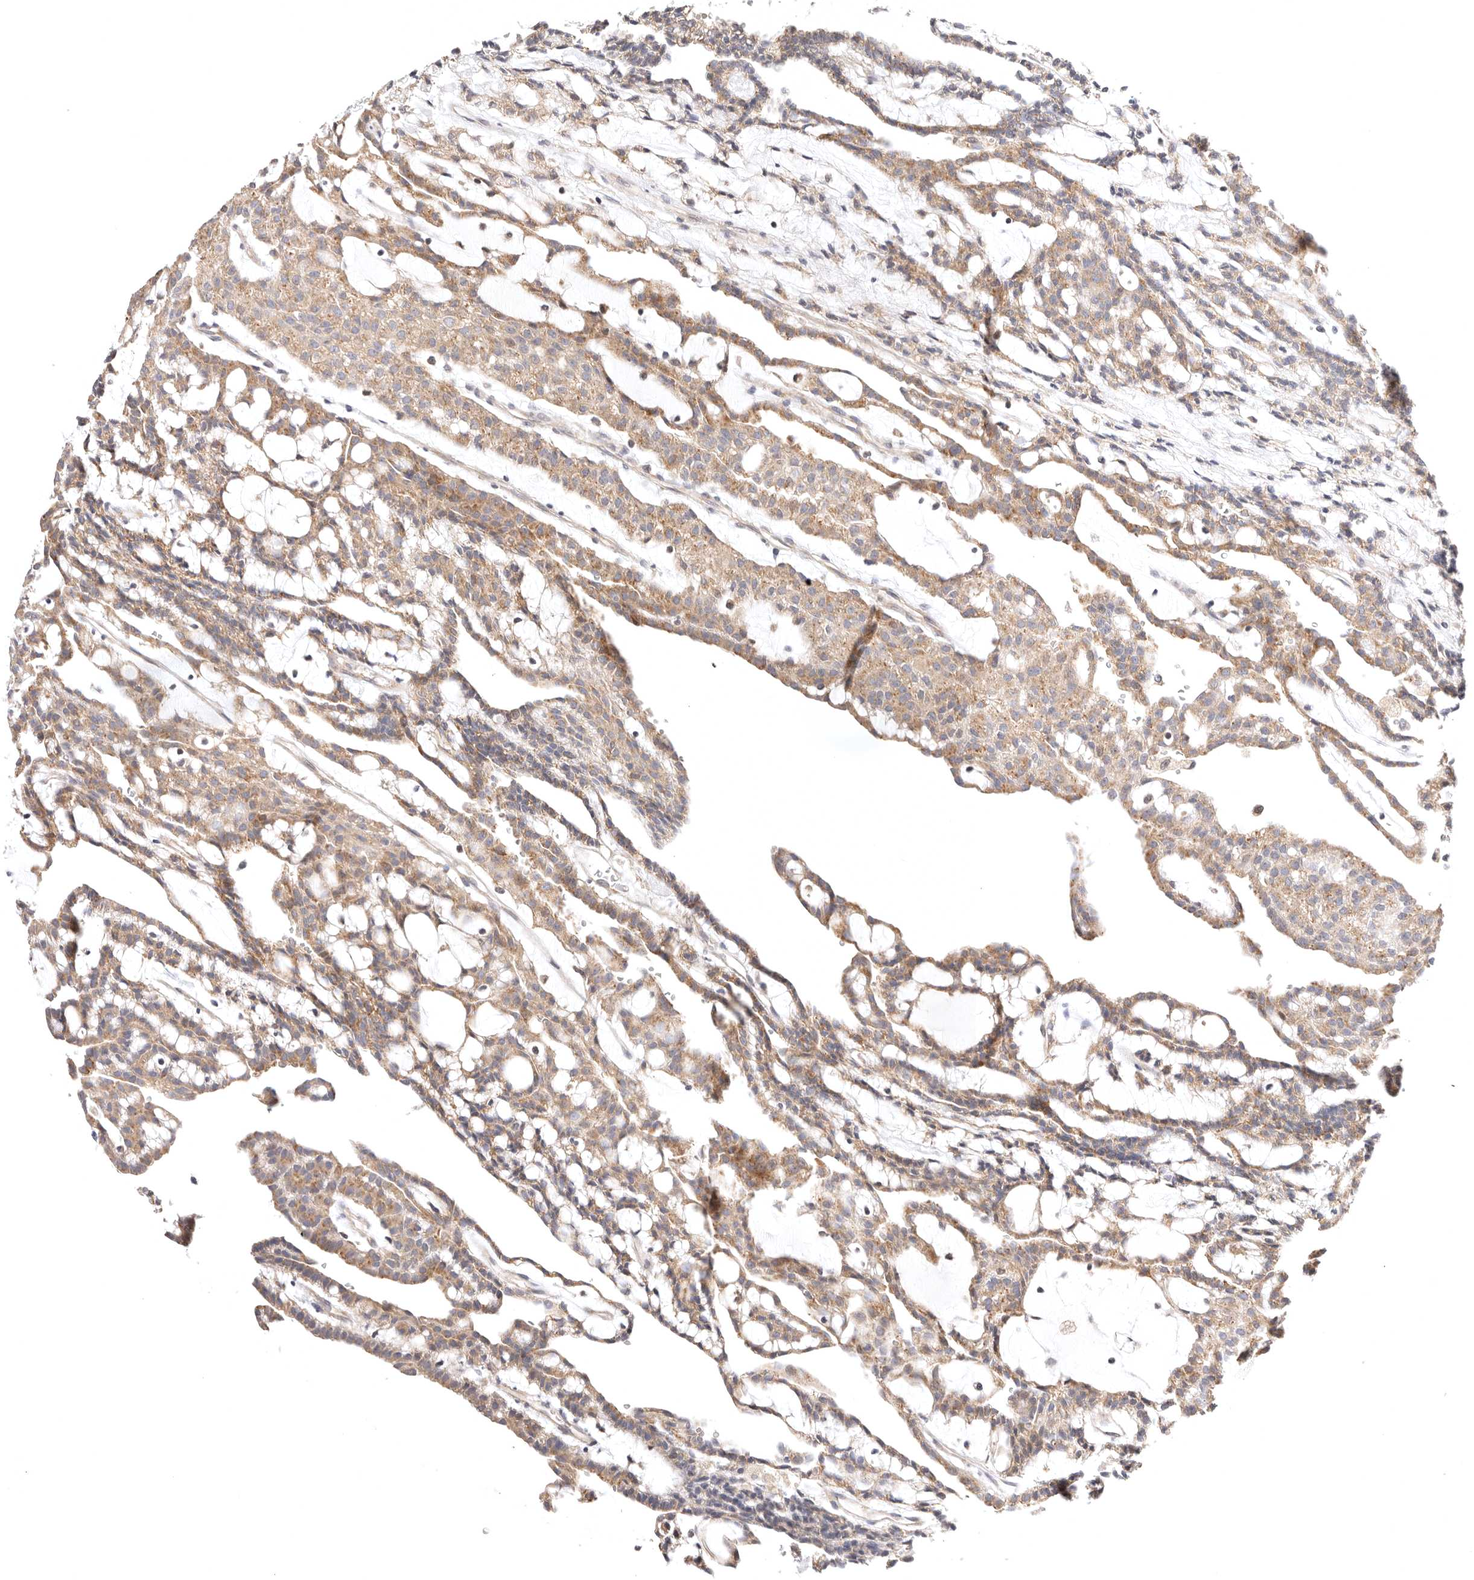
{"staining": {"intensity": "moderate", "quantity": ">75%", "location": "cytoplasmic/membranous"}, "tissue": "renal cancer", "cell_type": "Tumor cells", "image_type": "cancer", "snomed": [{"axis": "morphology", "description": "Adenocarcinoma, NOS"}, {"axis": "topography", "description": "Kidney"}], "caption": "Renal cancer tissue shows moderate cytoplasmic/membranous staining in about >75% of tumor cells, visualized by immunohistochemistry.", "gene": "KCMF1", "patient": {"sex": "male", "age": 63}}